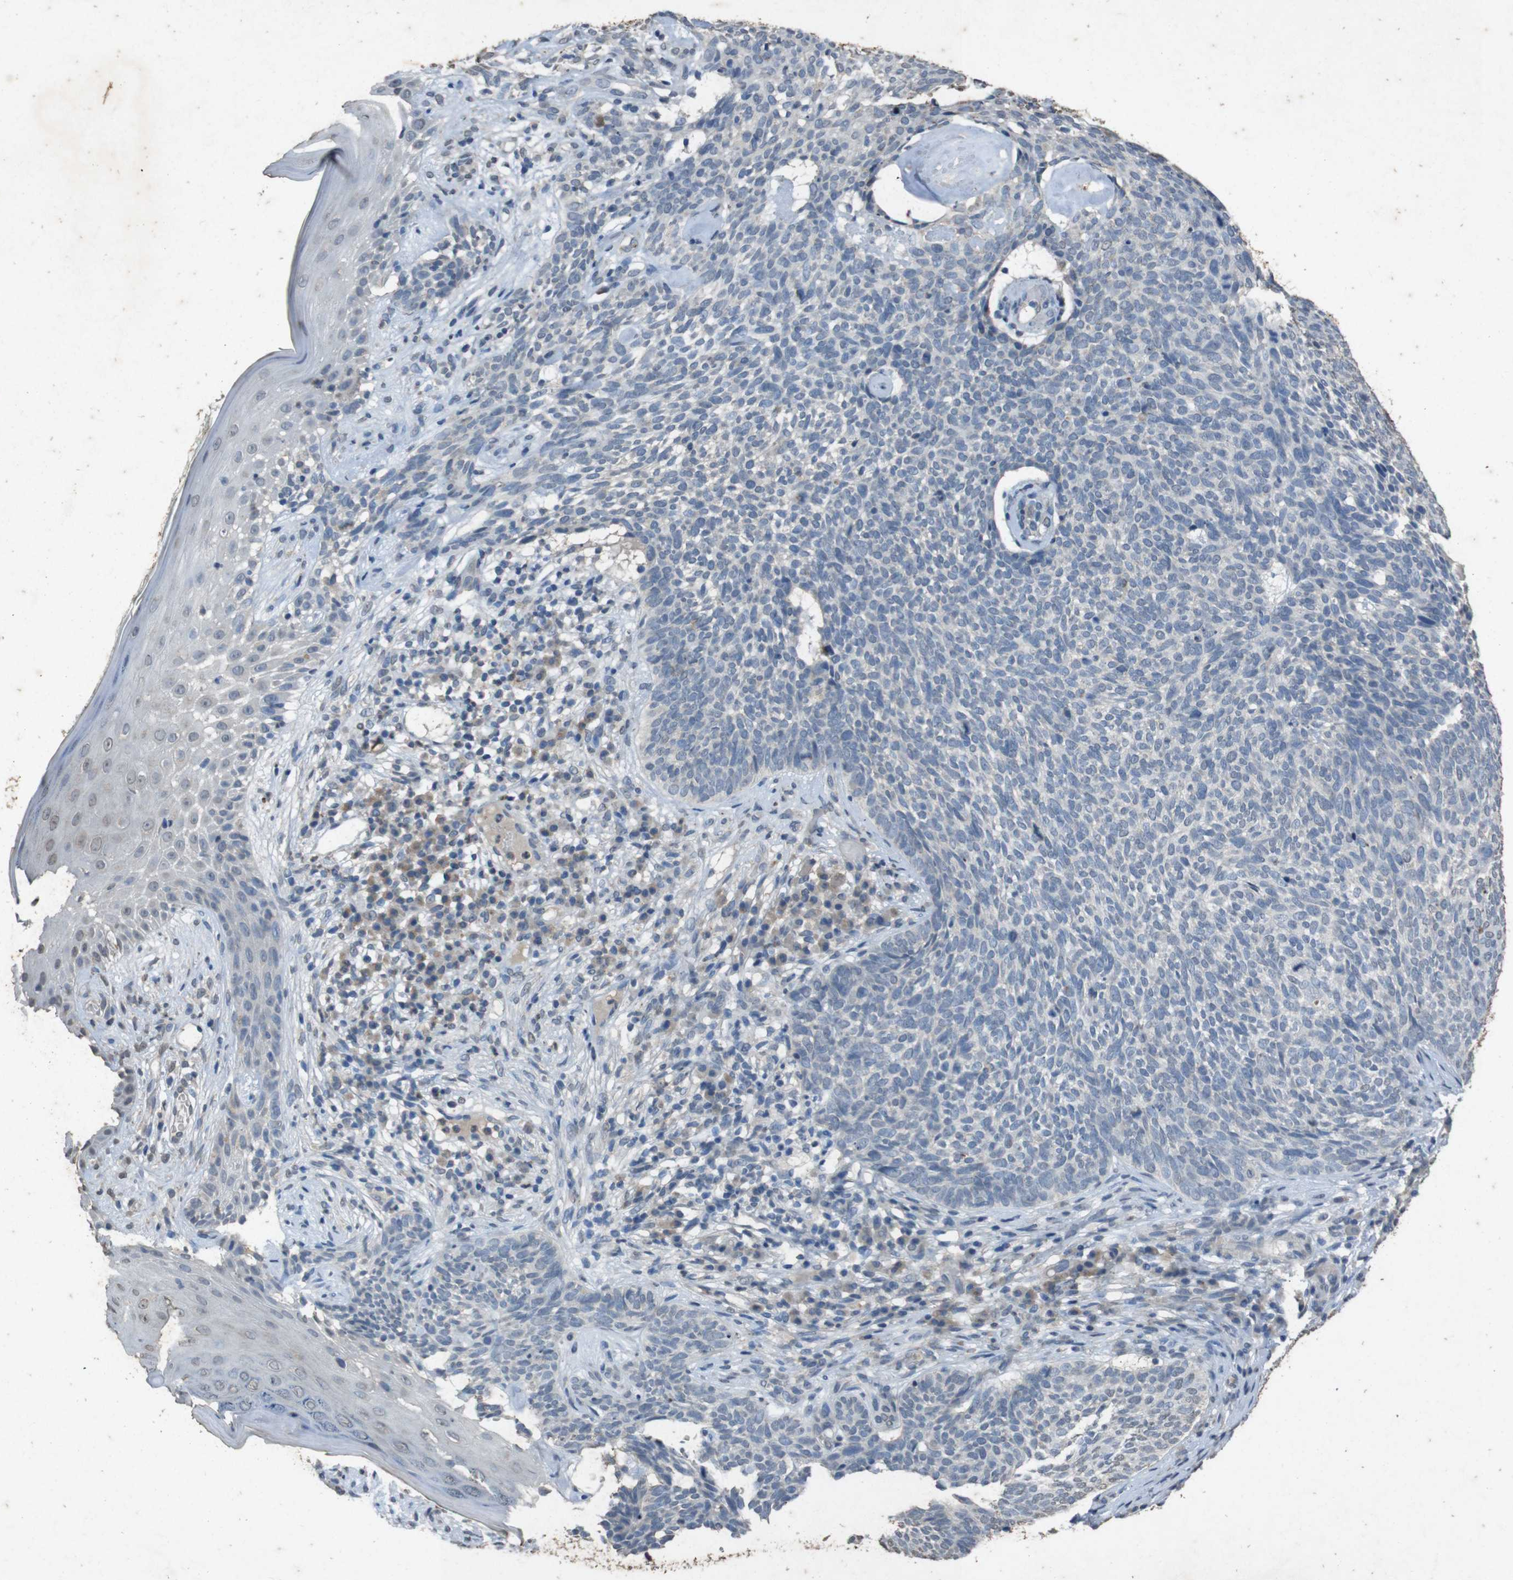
{"staining": {"intensity": "negative", "quantity": "none", "location": "none"}, "tissue": "skin cancer", "cell_type": "Tumor cells", "image_type": "cancer", "snomed": [{"axis": "morphology", "description": "Basal cell carcinoma"}, {"axis": "topography", "description": "Skin"}], "caption": "A high-resolution photomicrograph shows IHC staining of skin cancer (basal cell carcinoma), which displays no significant staining in tumor cells. (Brightfield microscopy of DAB immunohistochemistry (IHC) at high magnification).", "gene": "STBD1", "patient": {"sex": "female", "age": 84}}